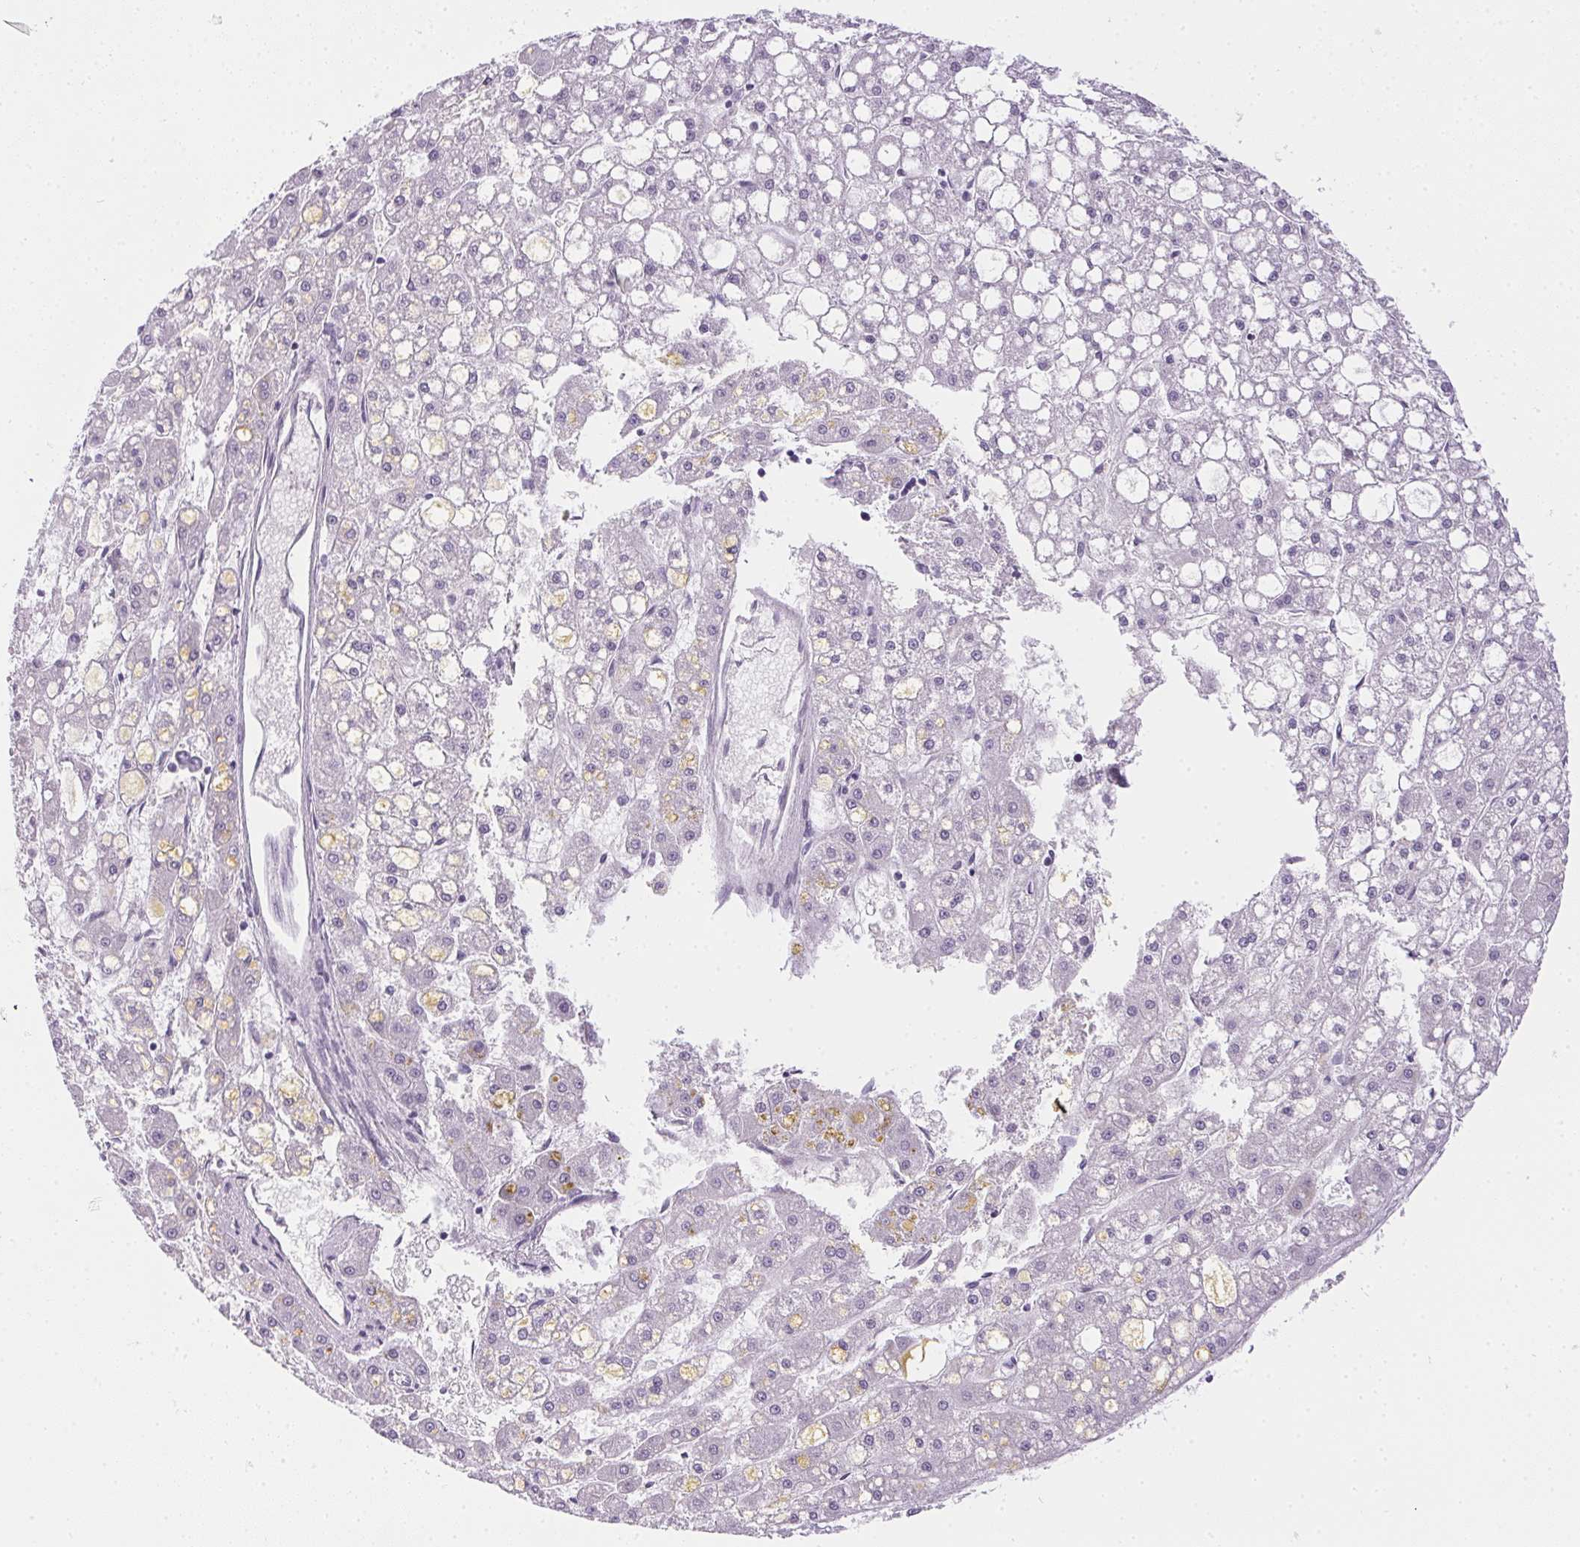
{"staining": {"intensity": "negative", "quantity": "none", "location": "none"}, "tissue": "liver cancer", "cell_type": "Tumor cells", "image_type": "cancer", "snomed": [{"axis": "morphology", "description": "Carcinoma, Hepatocellular, NOS"}, {"axis": "topography", "description": "Liver"}], "caption": "This image is of liver hepatocellular carcinoma stained with immunohistochemistry (IHC) to label a protein in brown with the nuclei are counter-stained blue. There is no positivity in tumor cells. Nuclei are stained in blue.", "gene": "GSDMC", "patient": {"sex": "male", "age": 67}}